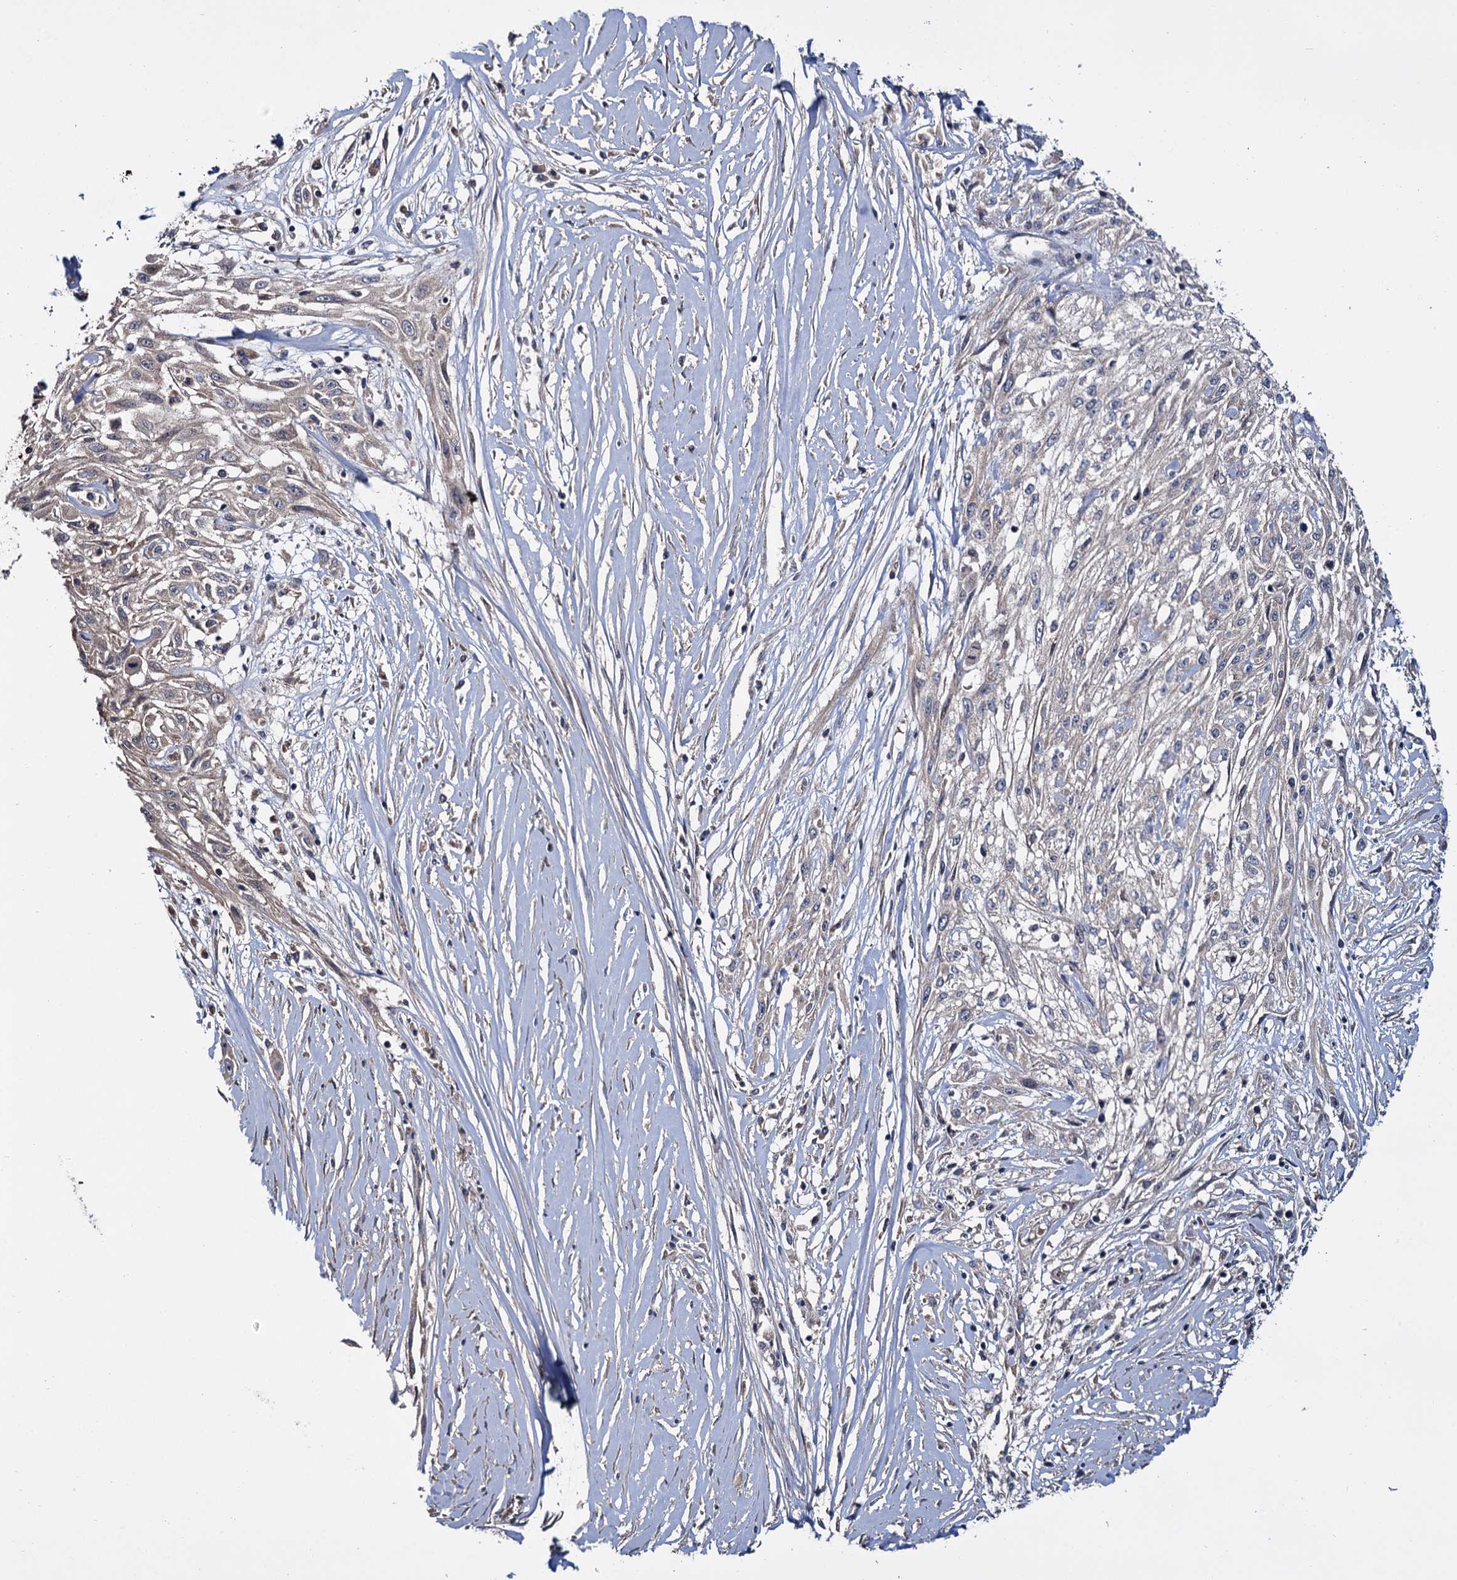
{"staining": {"intensity": "negative", "quantity": "none", "location": "none"}, "tissue": "skin cancer", "cell_type": "Tumor cells", "image_type": "cancer", "snomed": [{"axis": "morphology", "description": "Squamous cell carcinoma, NOS"}, {"axis": "morphology", "description": "Squamous cell carcinoma, metastatic, NOS"}, {"axis": "topography", "description": "Skin"}, {"axis": "topography", "description": "Lymph node"}], "caption": "IHC photomicrograph of skin cancer (metastatic squamous cell carcinoma) stained for a protein (brown), which shows no positivity in tumor cells.", "gene": "CEP192", "patient": {"sex": "male", "age": 75}}